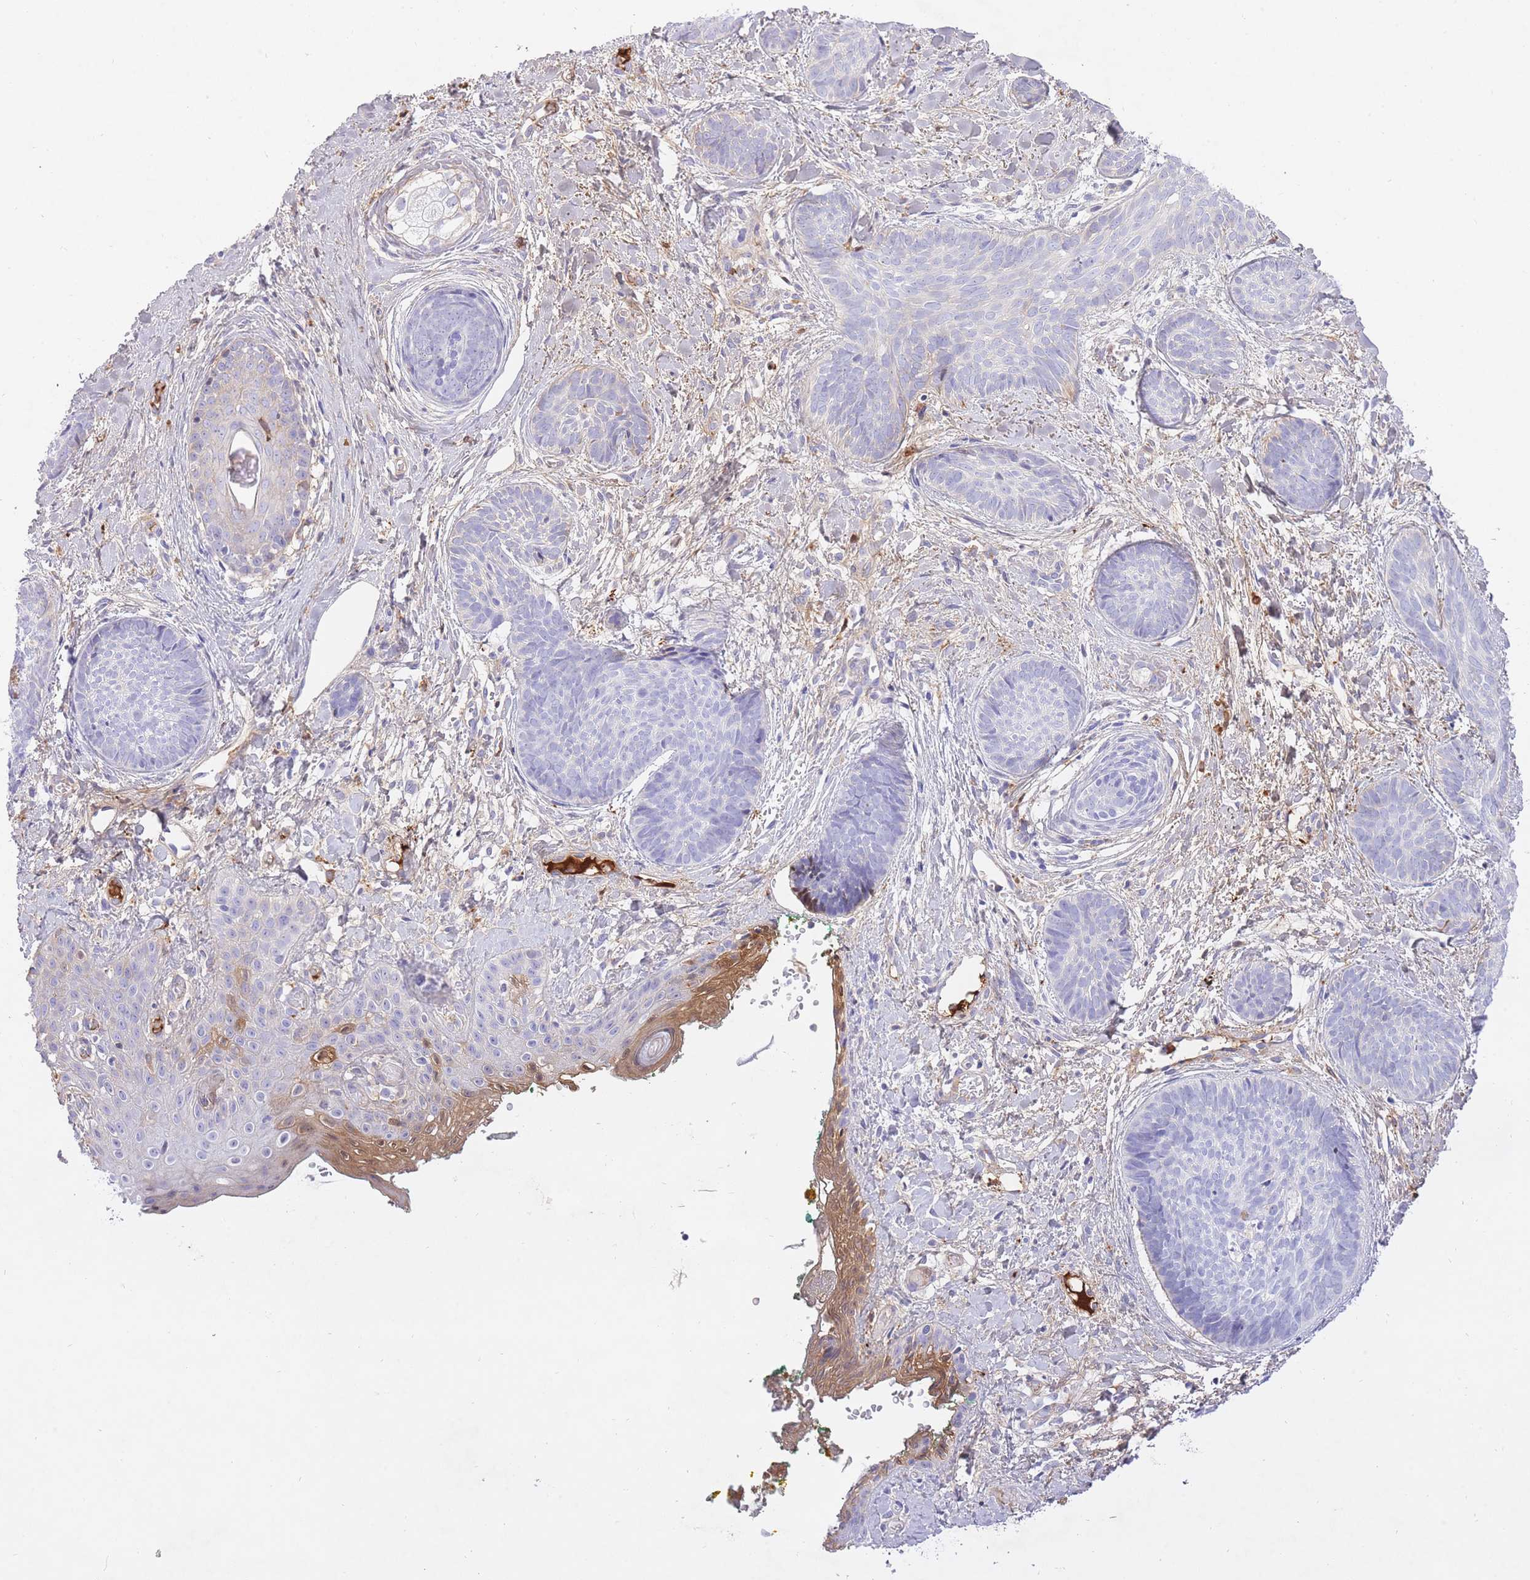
{"staining": {"intensity": "negative", "quantity": "none", "location": "none"}, "tissue": "skin cancer", "cell_type": "Tumor cells", "image_type": "cancer", "snomed": [{"axis": "morphology", "description": "Basal cell carcinoma"}, {"axis": "topography", "description": "Skin"}], "caption": "Skin basal cell carcinoma stained for a protein using IHC reveals no staining tumor cells.", "gene": "HRG", "patient": {"sex": "female", "age": 81}}